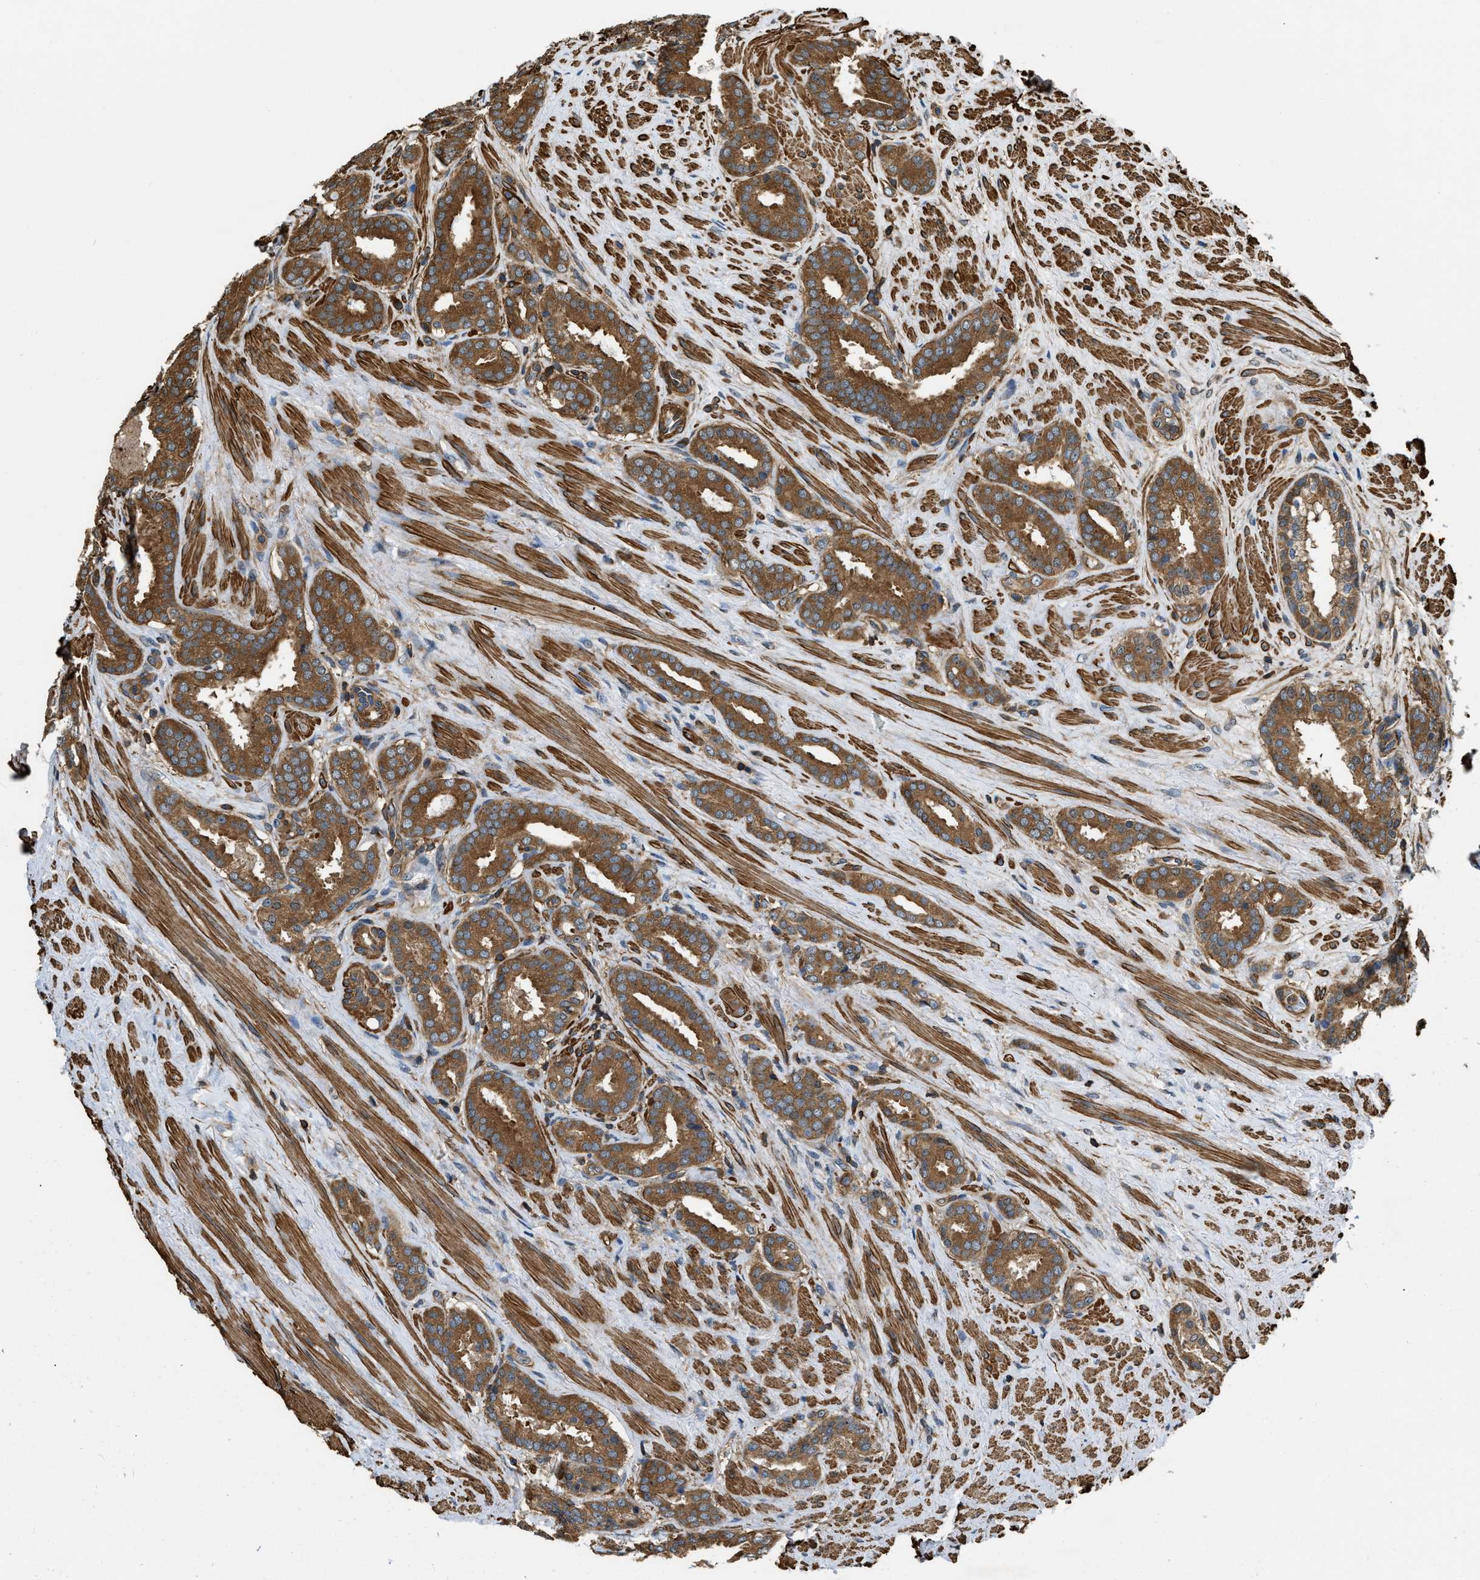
{"staining": {"intensity": "moderate", "quantity": ">75%", "location": "cytoplasmic/membranous"}, "tissue": "prostate cancer", "cell_type": "Tumor cells", "image_type": "cancer", "snomed": [{"axis": "morphology", "description": "Adenocarcinoma, Low grade"}, {"axis": "topography", "description": "Prostate"}], "caption": "The immunohistochemical stain labels moderate cytoplasmic/membranous staining in tumor cells of prostate low-grade adenocarcinoma tissue. (brown staining indicates protein expression, while blue staining denotes nuclei).", "gene": "YARS1", "patient": {"sex": "male", "age": 69}}